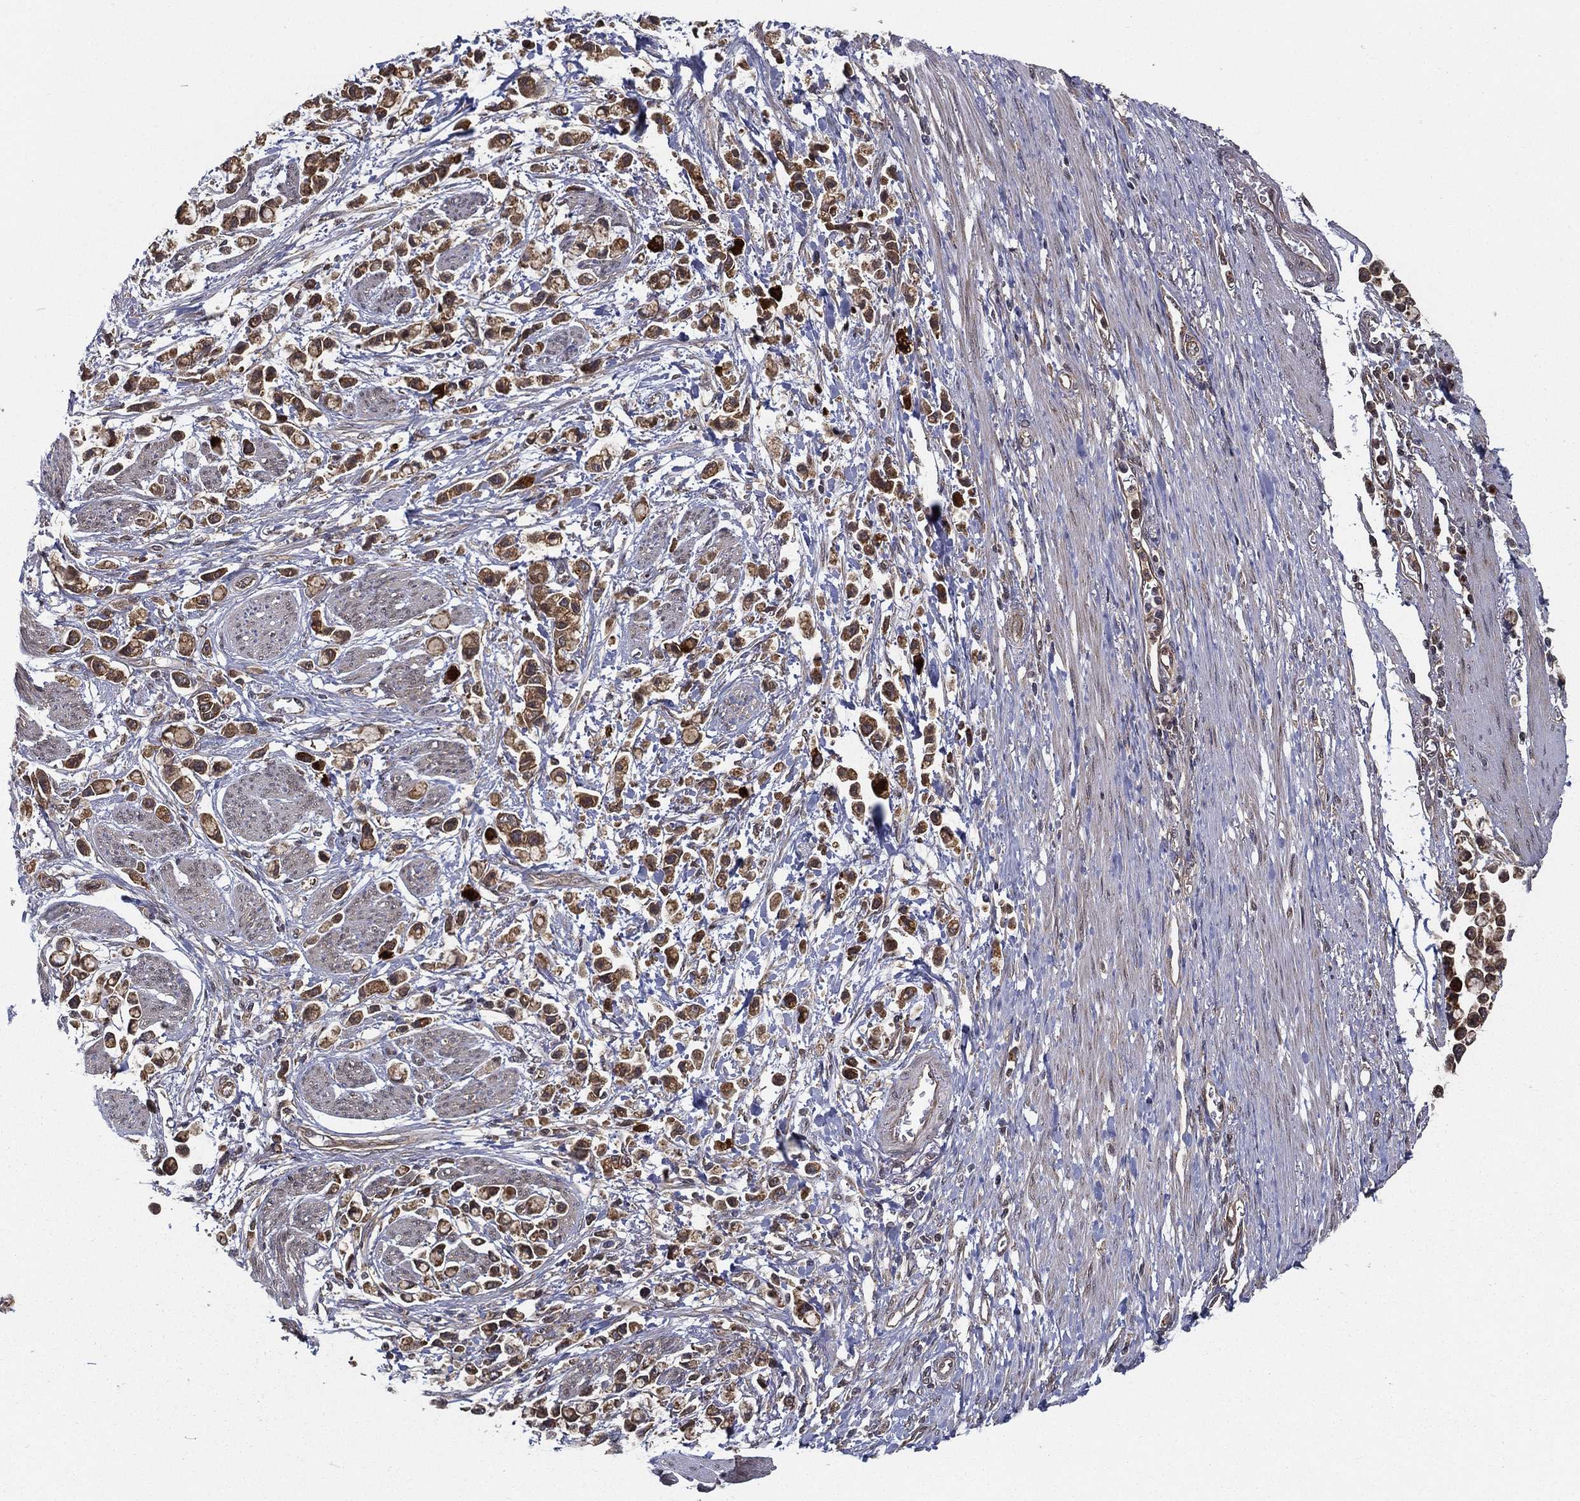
{"staining": {"intensity": "strong", "quantity": ">75%", "location": "cytoplasmic/membranous"}, "tissue": "stomach cancer", "cell_type": "Tumor cells", "image_type": "cancer", "snomed": [{"axis": "morphology", "description": "Adenocarcinoma, NOS"}, {"axis": "topography", "description": "Stomach"}], "caption": "Immunohistochemical staining of stomach cancer (adenocarcinoma) reveals high levels of strong cytoplasmic/membranous staining in about >75% of tumor cells.", "gene": "UACA", "patient": {"sex": "female", "age": 81}}